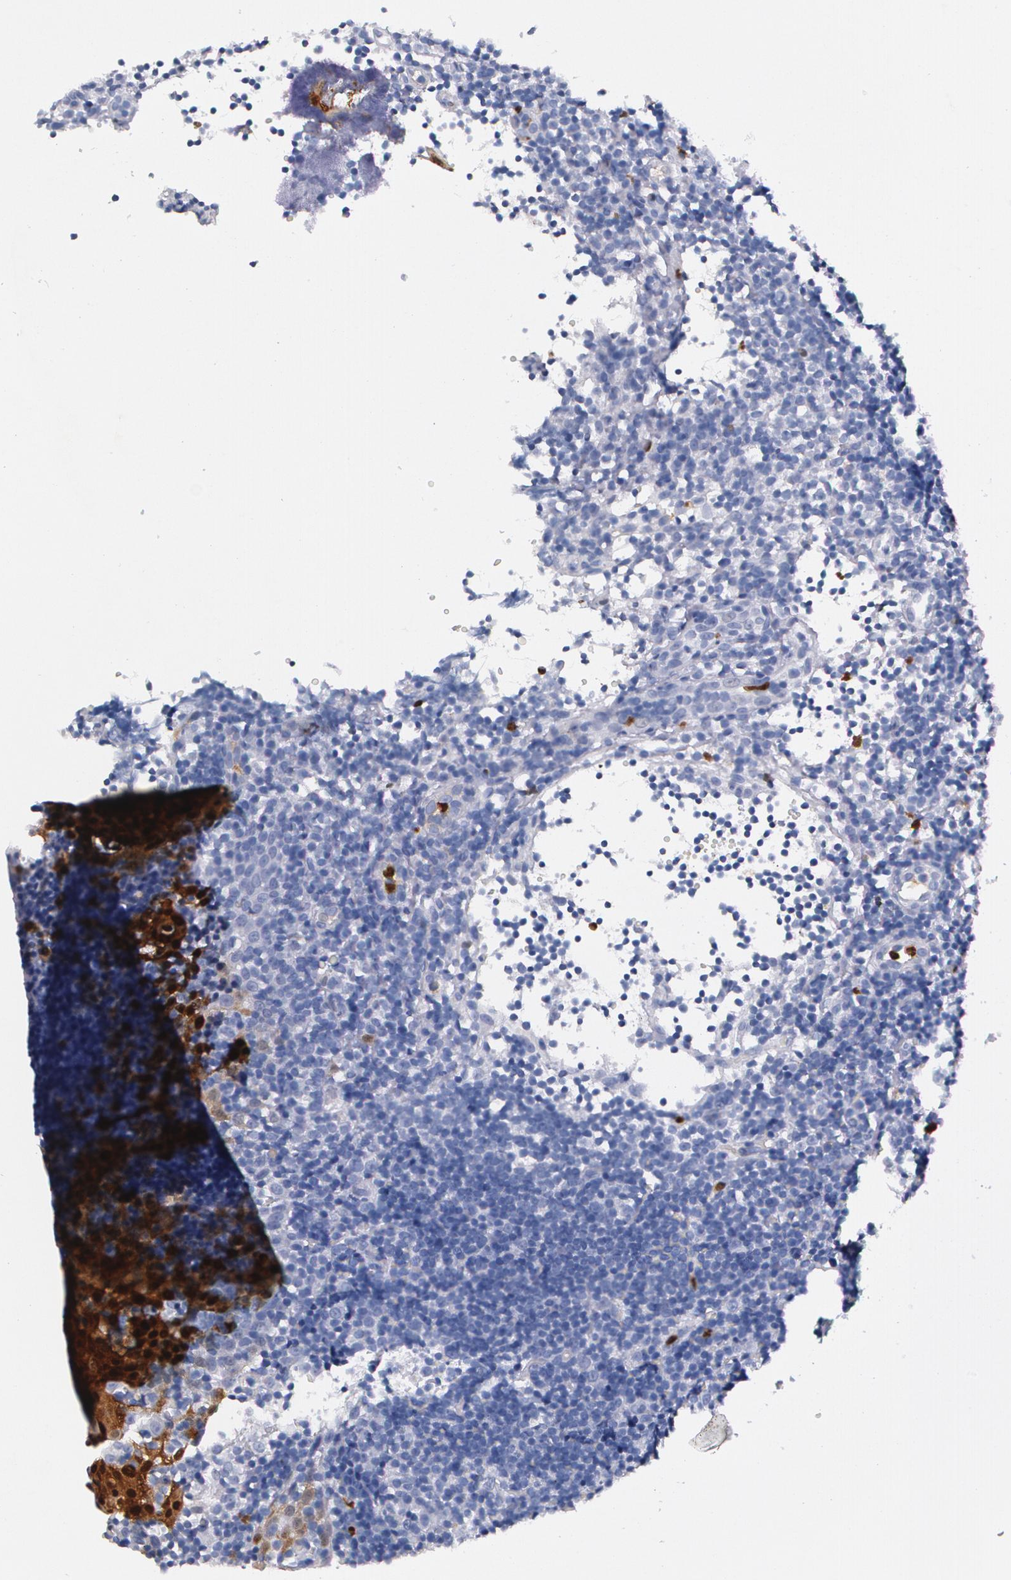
{"staining": {"intensity": "negative", "quantity": "none", "location": "none"}, "tissue": "tonsil", "cell_type": "Germinal center cells", "image_type": "normal", "snomed": [{"axis": "morphology", "description": "Normal tissue, NOS"}, {"axis": "topography", "description": "Tonsil"}], "caption": "The histopathology image demonstrates no staining of germinal center cells in unremarkable tonsil.", "gene": "S100A8", "patient": {"sex": "female", "age": 40}}